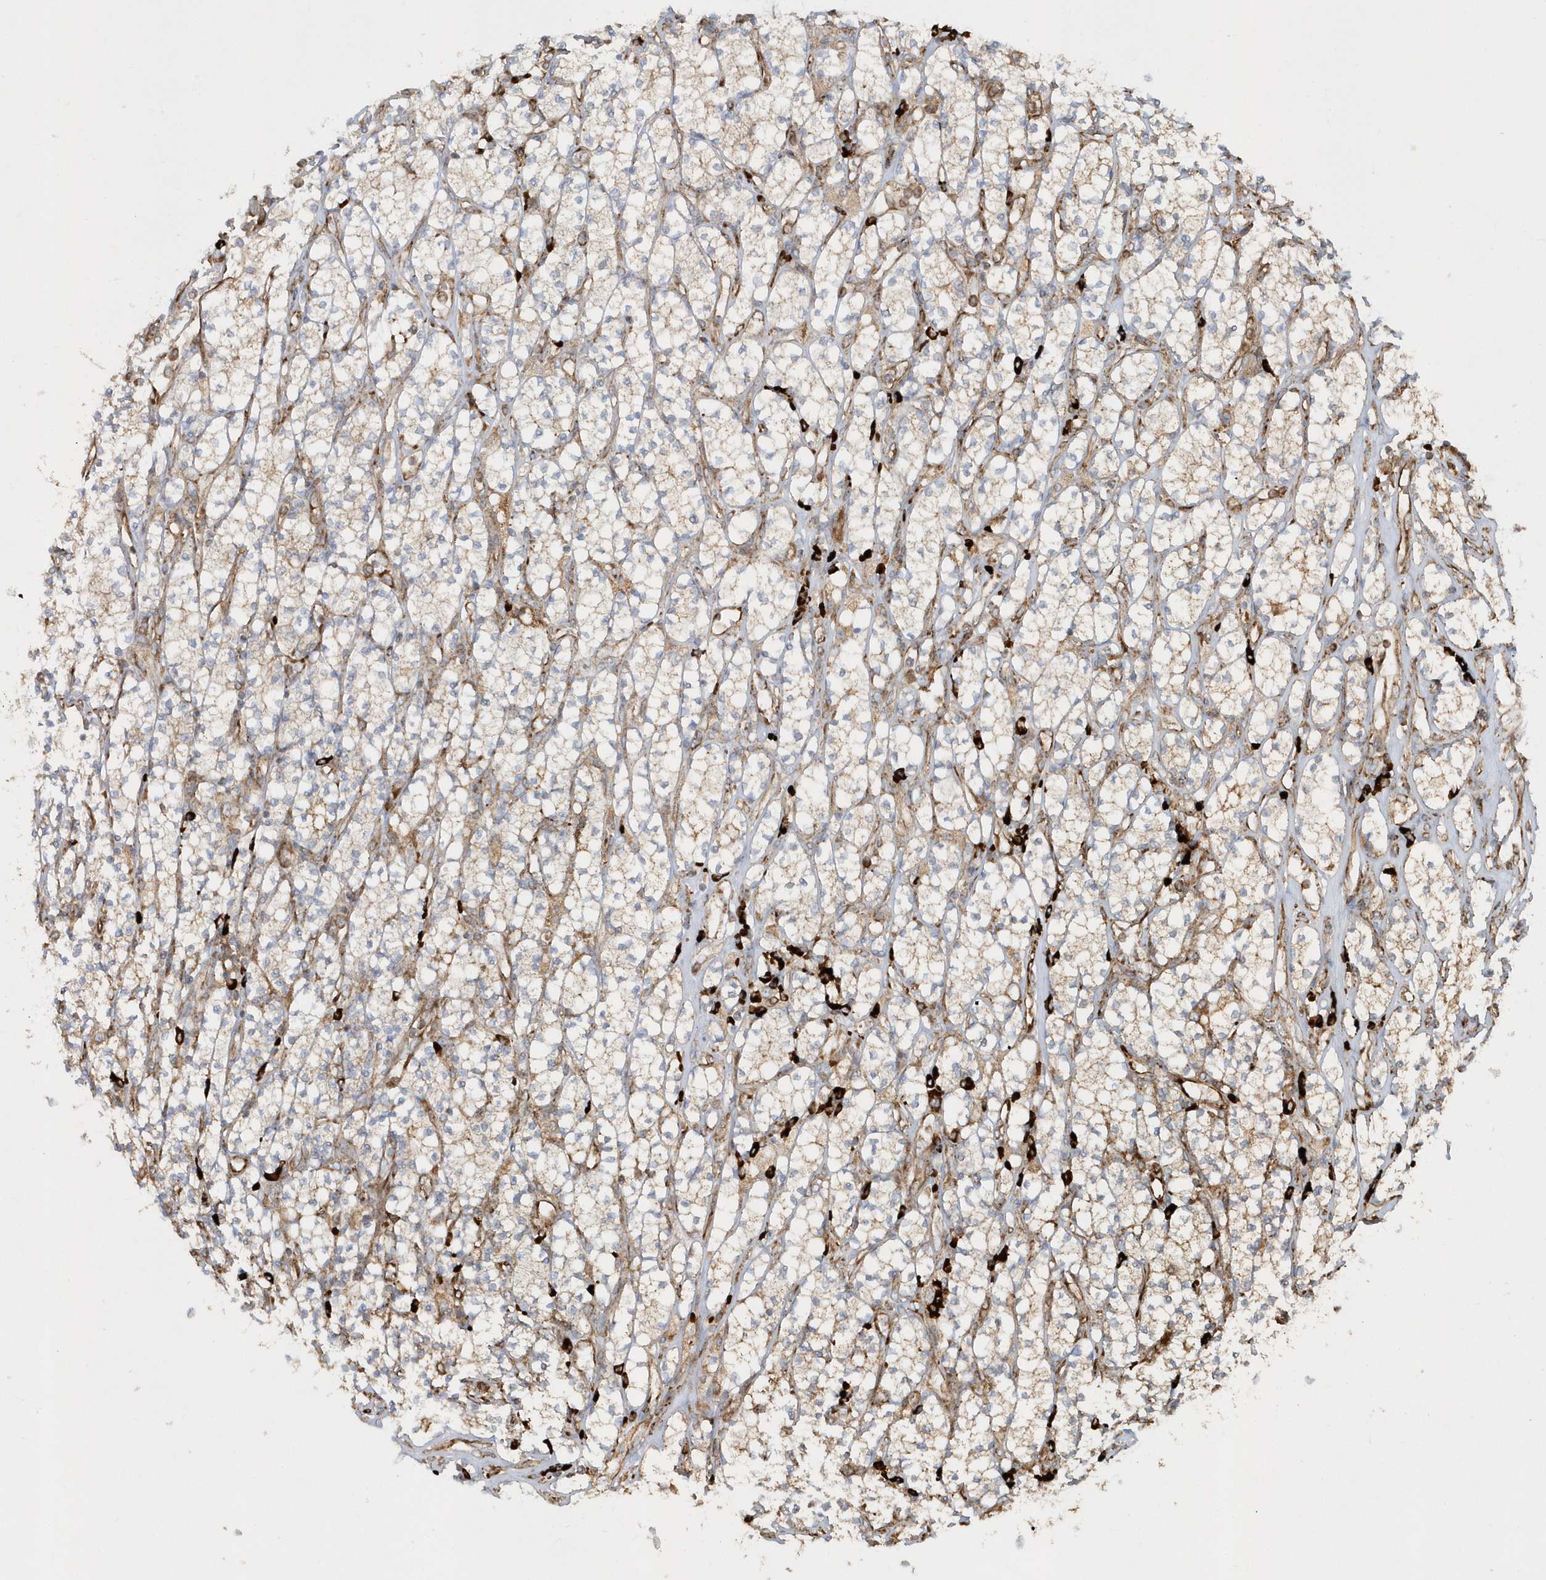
{"staining": {"intensity": "moderate", "quantity": "25%-75%", "location": "cytoplasmic/membranous"}, "tissue": "renal cancer", "cell_type": "Tumor cells", "image_type": "cancer", "snomed": [{"axis": "morphology", "description": "Adenocarcinoma, NOS"}, {"axis": "topography", "description": "Kidney"}], "caption": "Protein staining displays moderate cytoplasmic/membranous positivity in approximately 25%-75% of tumor cells in renal cancer (adenocarcinoma). Using DAB (brown) and hematoxylin (blue) stains, captured at high magnification using brightfield microscopy.", "gene": "SH3BP2", "patient": {"sex": "male", "age": 77}}